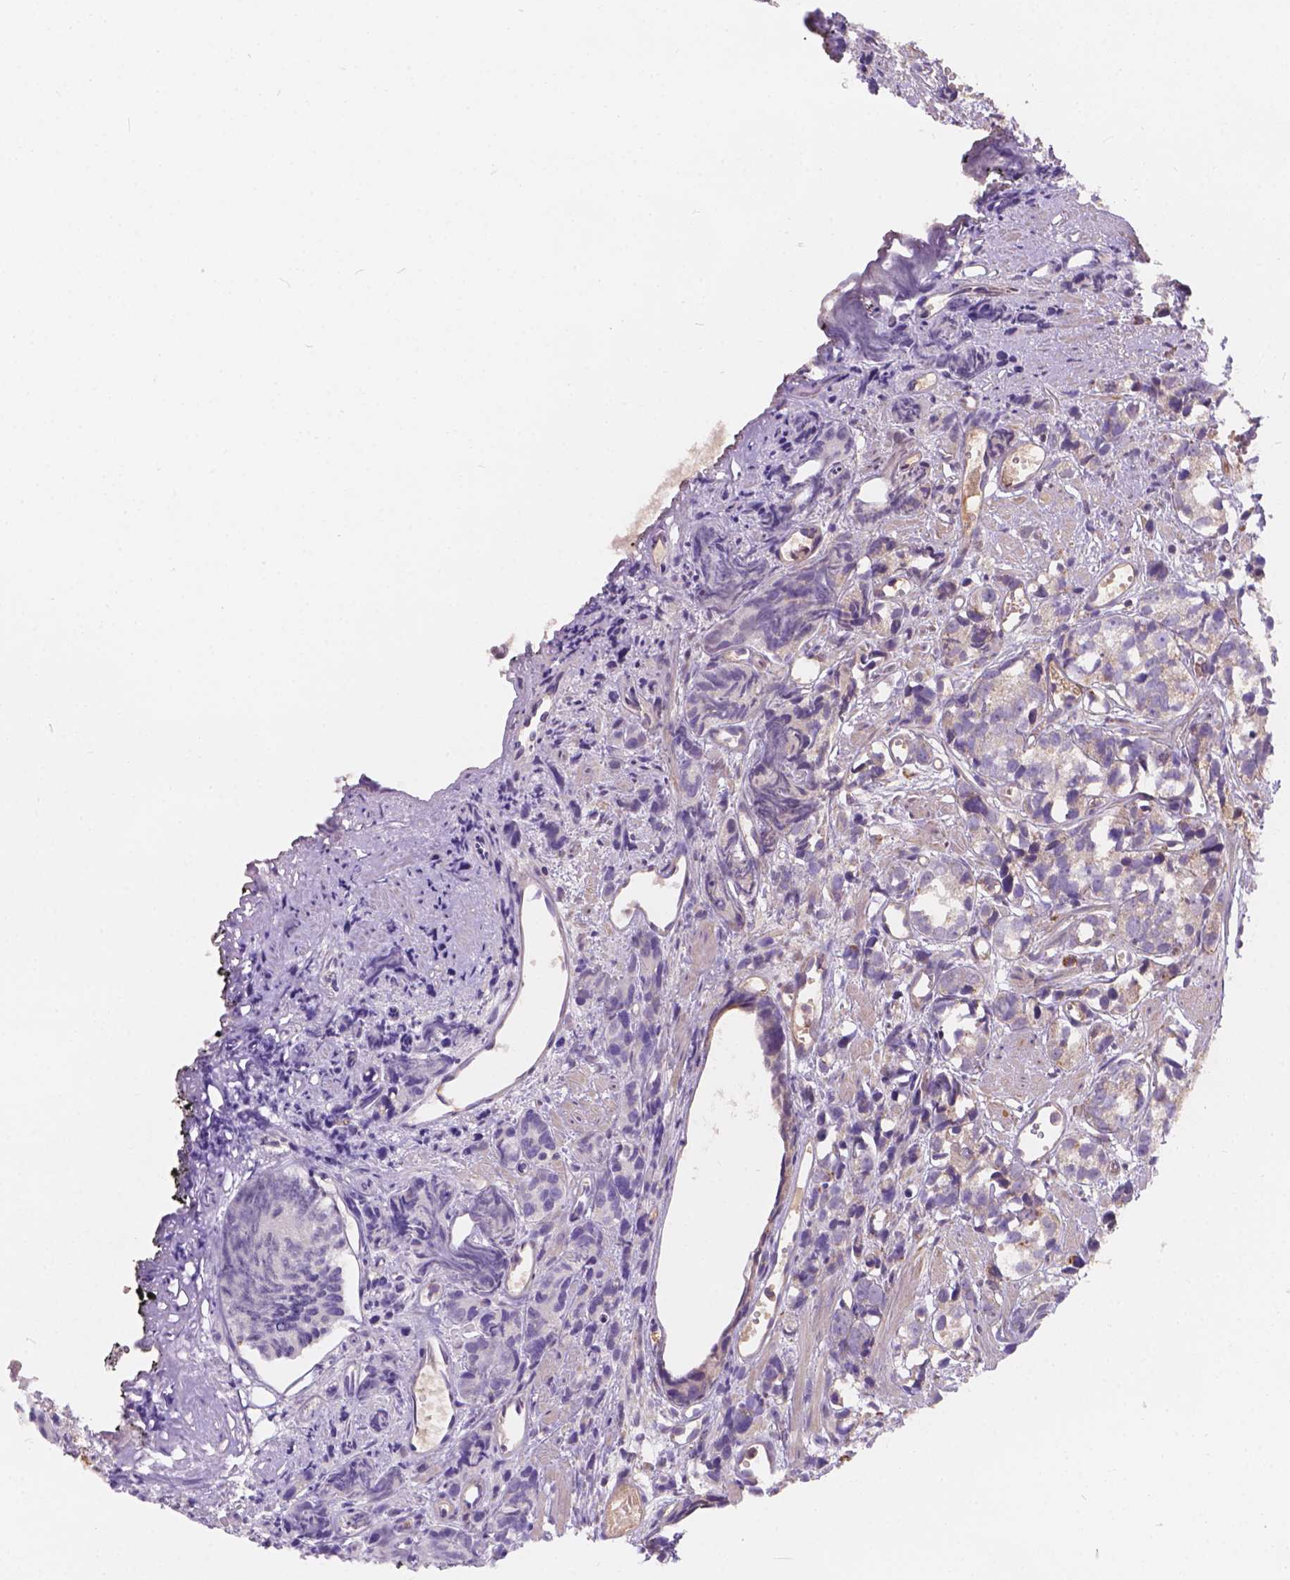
{"staining": {"intensity": "negative", "quantity": "none", "location": "none"}, "tissue": "prostate cancer", "cell_type": "Tumor cells", "image_type": "cancer", "snomed": [{"axis": "morphology", "description": "Adenocarcinoma, High grade"}, {"axis": "topography", "description": "Prostate"}], "caption": "The immunohistochemistry (IHC) photomicrograph has no significant staining in tumor cells of prostate adenocarcinoma (high-grade) tissue.", "gene": "CDK10", "patient": {"sex": "male", "age": 77}}